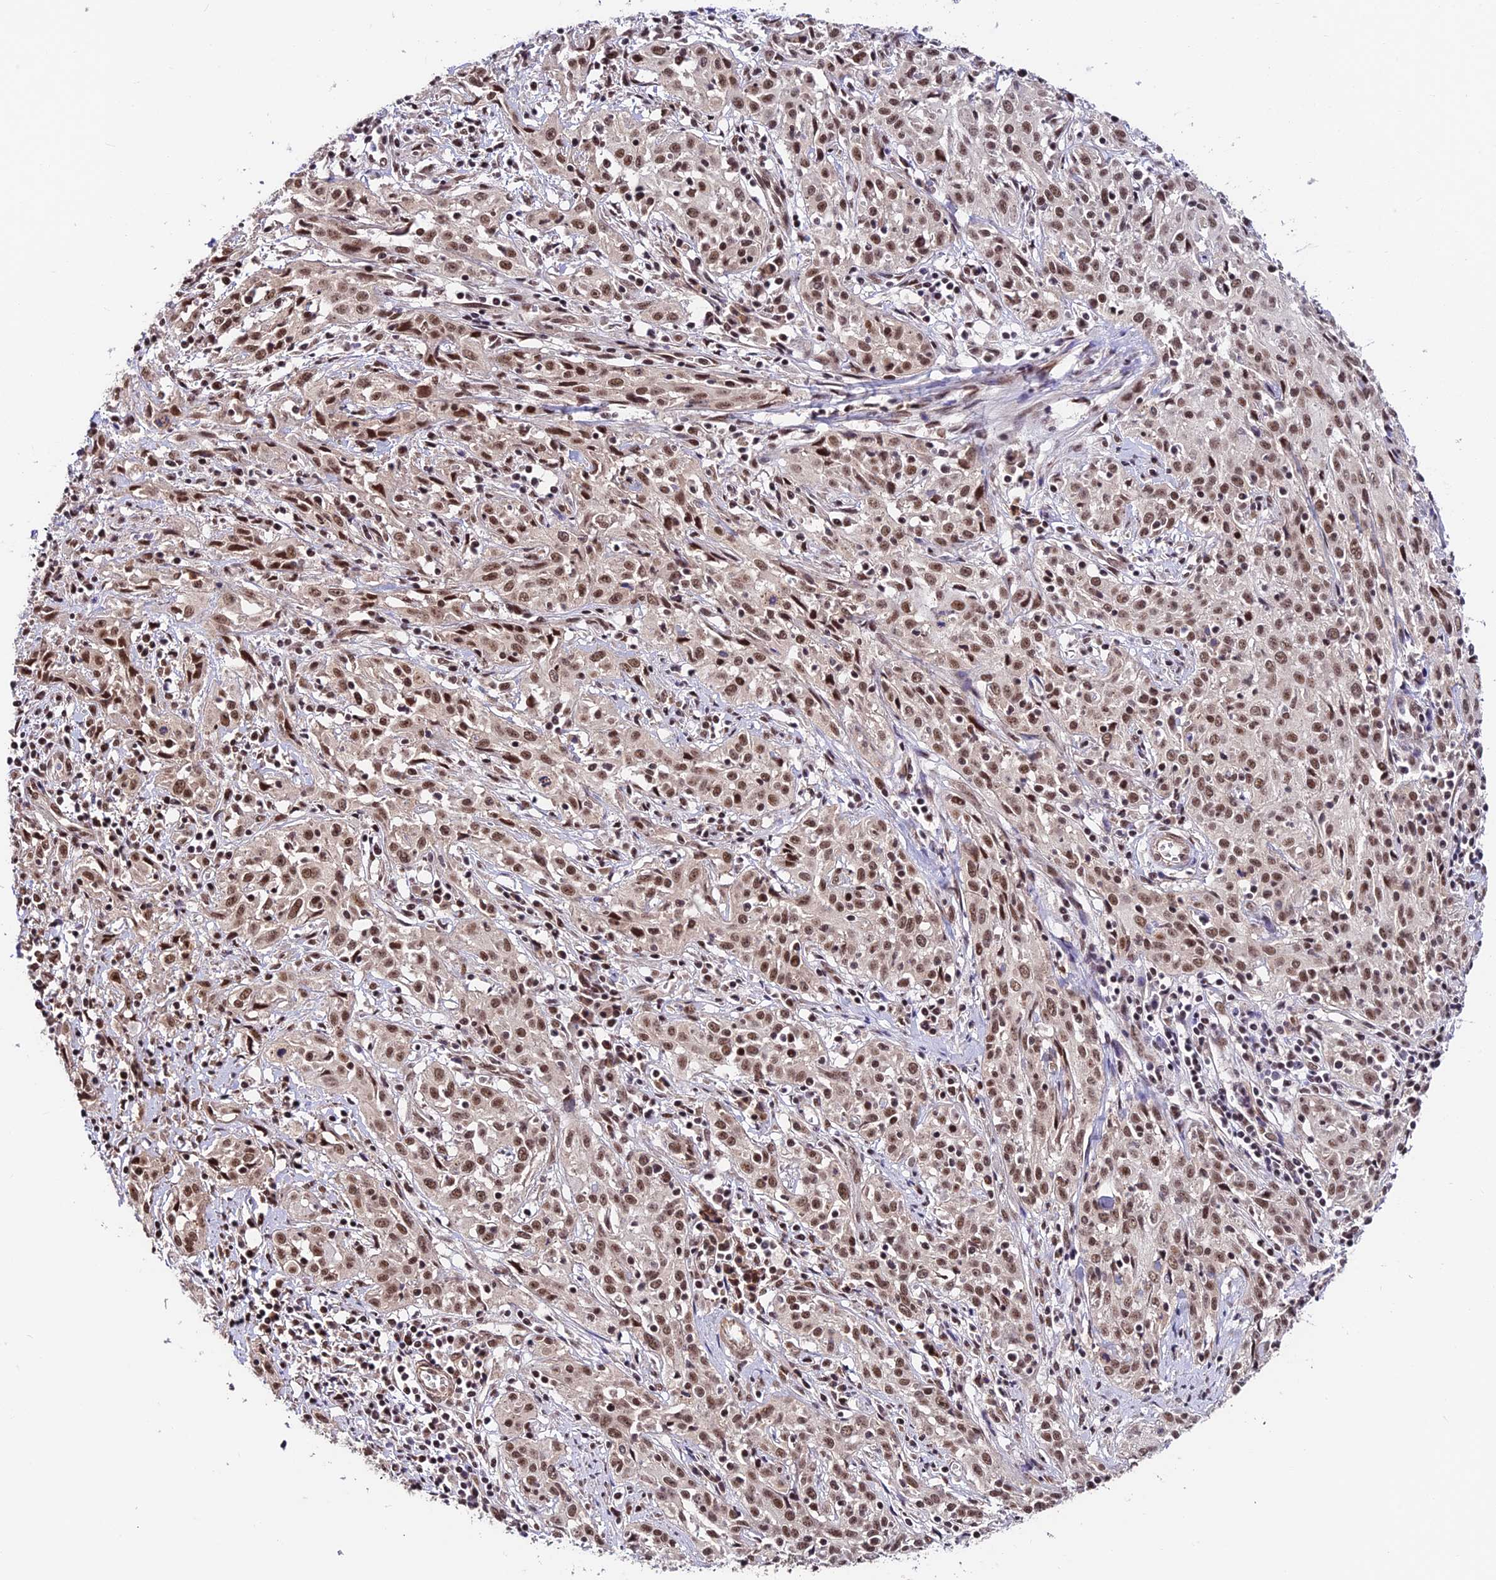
{"staining": {"intensity": "moderate", "quantity": ">75%", "location": "nuclear"}, "tissue": "cervical cancer", "cell_type": "Tumor cells", "image_type": "cancer", "snomed": [{"axis": "morphology", "description": "Squamous cell carcinoma, NOS"}, {"axis": "topography", "description": "Cervix"}], "caption": "IHC histopathology image of neoplastic tissue: human cervical cancer (squamous cell carcinoma) stained using immunohistochemistry demonstrates medium levels of moderate protein expression localized specifically in the nuclear of tumor cells, appearing as a nuclear brown color.", "gene": "RBM42", "patient": {"sex": "female", "age": 57}}